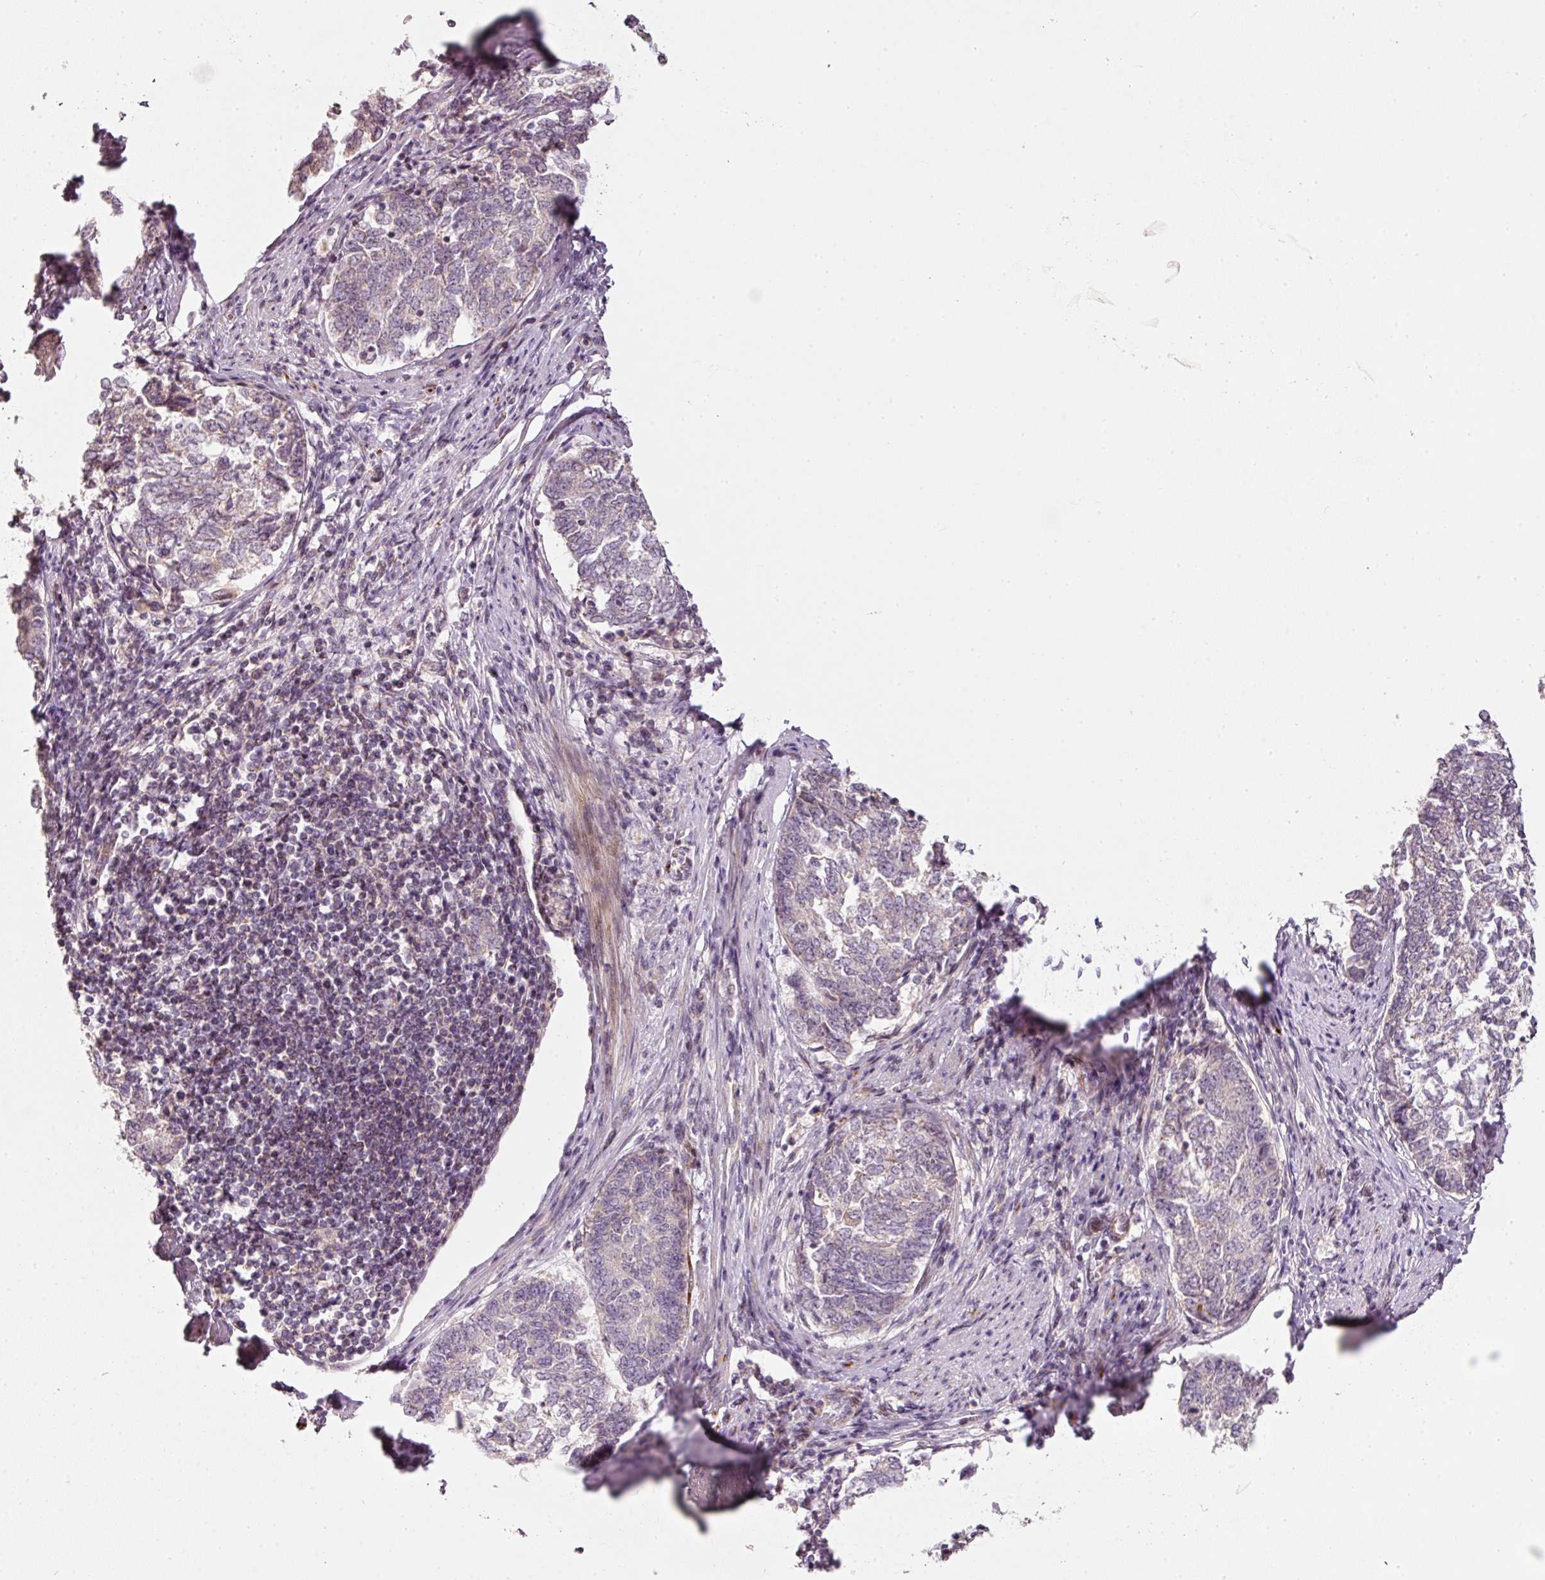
{"staining": {"intensity": "negative", "quantity": "none", "location": "none"}, "tissue": "endometrial cancer", "cell_type": "Tumor cells", "image_type": "cancer", "snomed": [{"axis": "morphology", "description": "Adenocarcinoma, NOS"}, {"axis": "topography", "description": "Endometrium"}], "caption": "Immunohistochemistry (IHC) of adenocarcinoma (endometrial) exhibits no expression in tumor cells. The staining was performed using DAB to visualize the protein expression in brown, while the nuclei were stained in blue with hematoxylin (Magnification: 20x).", "gene": "TOB2", "patient": {"sex": "female", "age": 80}}